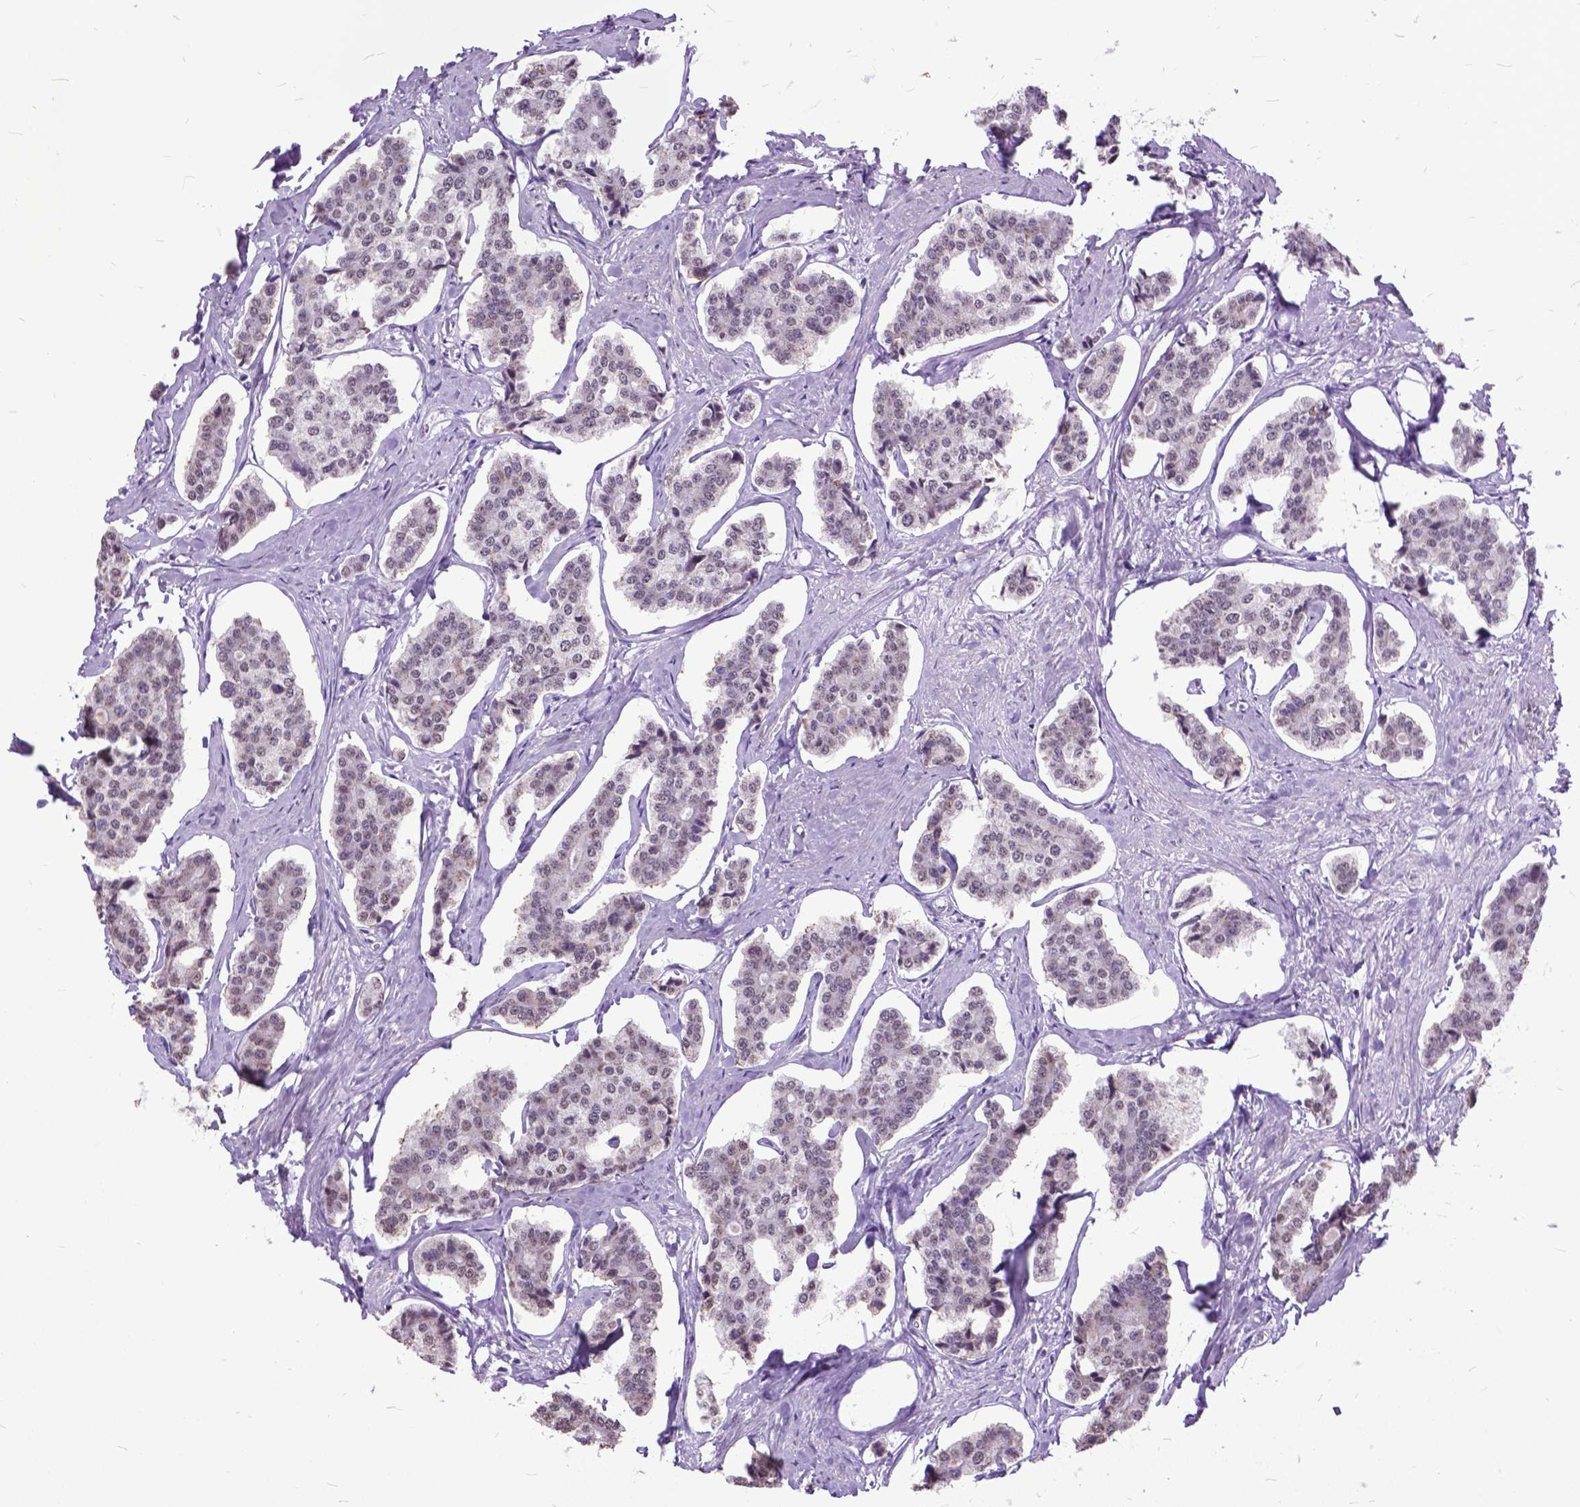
{"staining": {"intensity": "weak", "quantity": "25%-75%", "location": "nuclear"}, "tissue": "carcinoid", "cell_type": "Tumor cells", "image_type": "cancer", "snomed": [{"axis": "morphology", "description": "Carcinoid, malignant, NOS"}, {"axis": "topography", "description": "Small intestine"}], "caption": "Immunohistochemical staining of human carcinoid demonstrates weak nuclear protein expression in approximately 25%-75% of tumor cells.", "gene": "MARCHF10", "patient": {"sex": "female", "age": 65}}